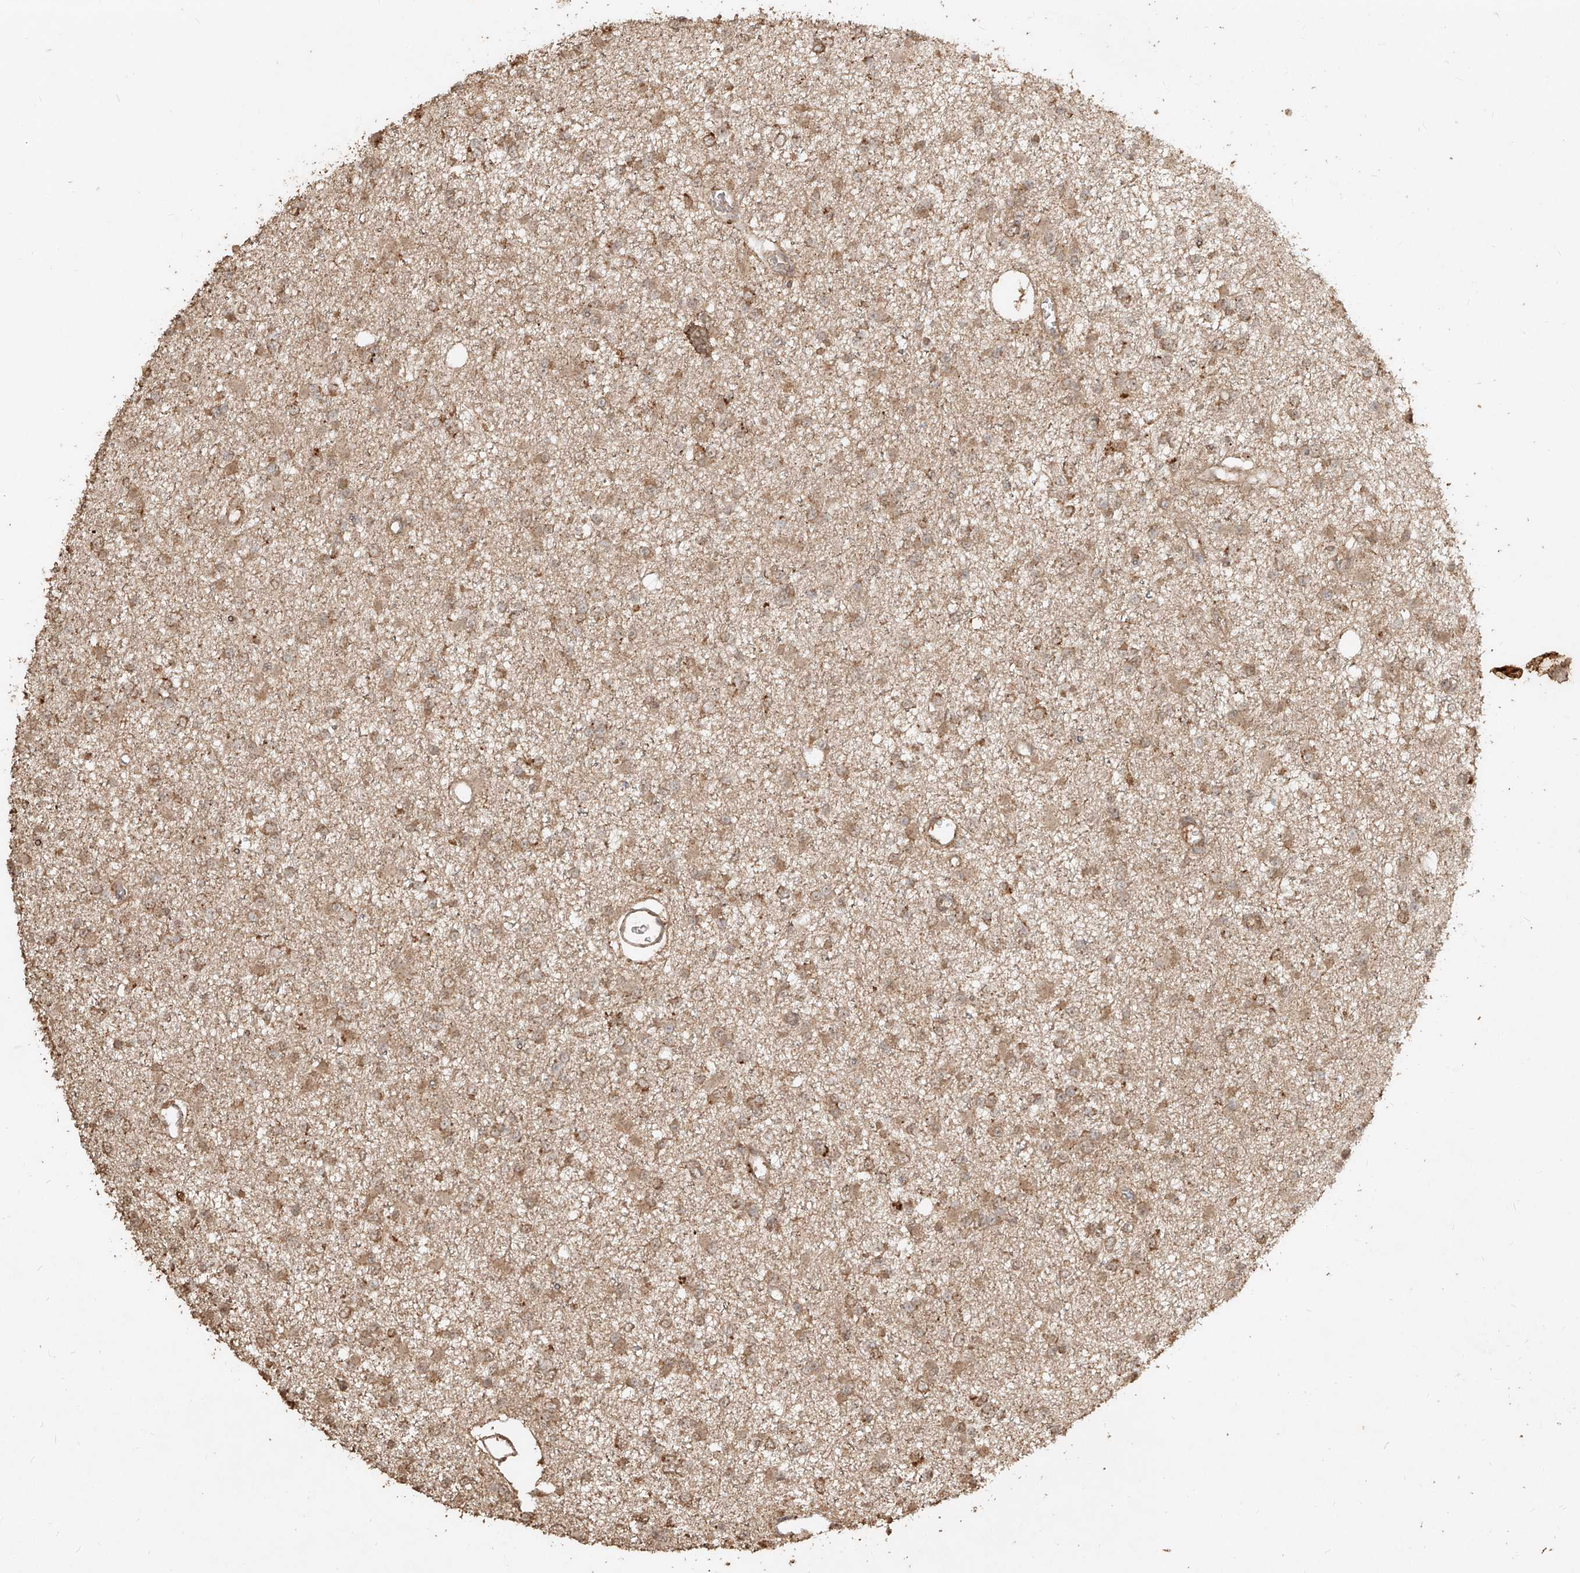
{"staining": {"intensity": "weak", "quantity": "25%-75%", "location": "cytoplasmic/membranous"}, "tissue": "glioma", "cell_type": "Tumor cells", "image_type": "cancer", "snomed": [{"axis": "morphology", "description": "Glioma, malignant, Low grade"}, {"axis": "topography", "description": "Brain"}], "caption": "Immunohistochemistry (IHC) micrograph of glioma stained for a protein (brown), which demonstrates low levels of weak cytoplasmic/membranous positivity in approximately 25%-75% of tumor cells.", "gene": "ZNF660", "patient": {"sex": "female", "age": 22}}